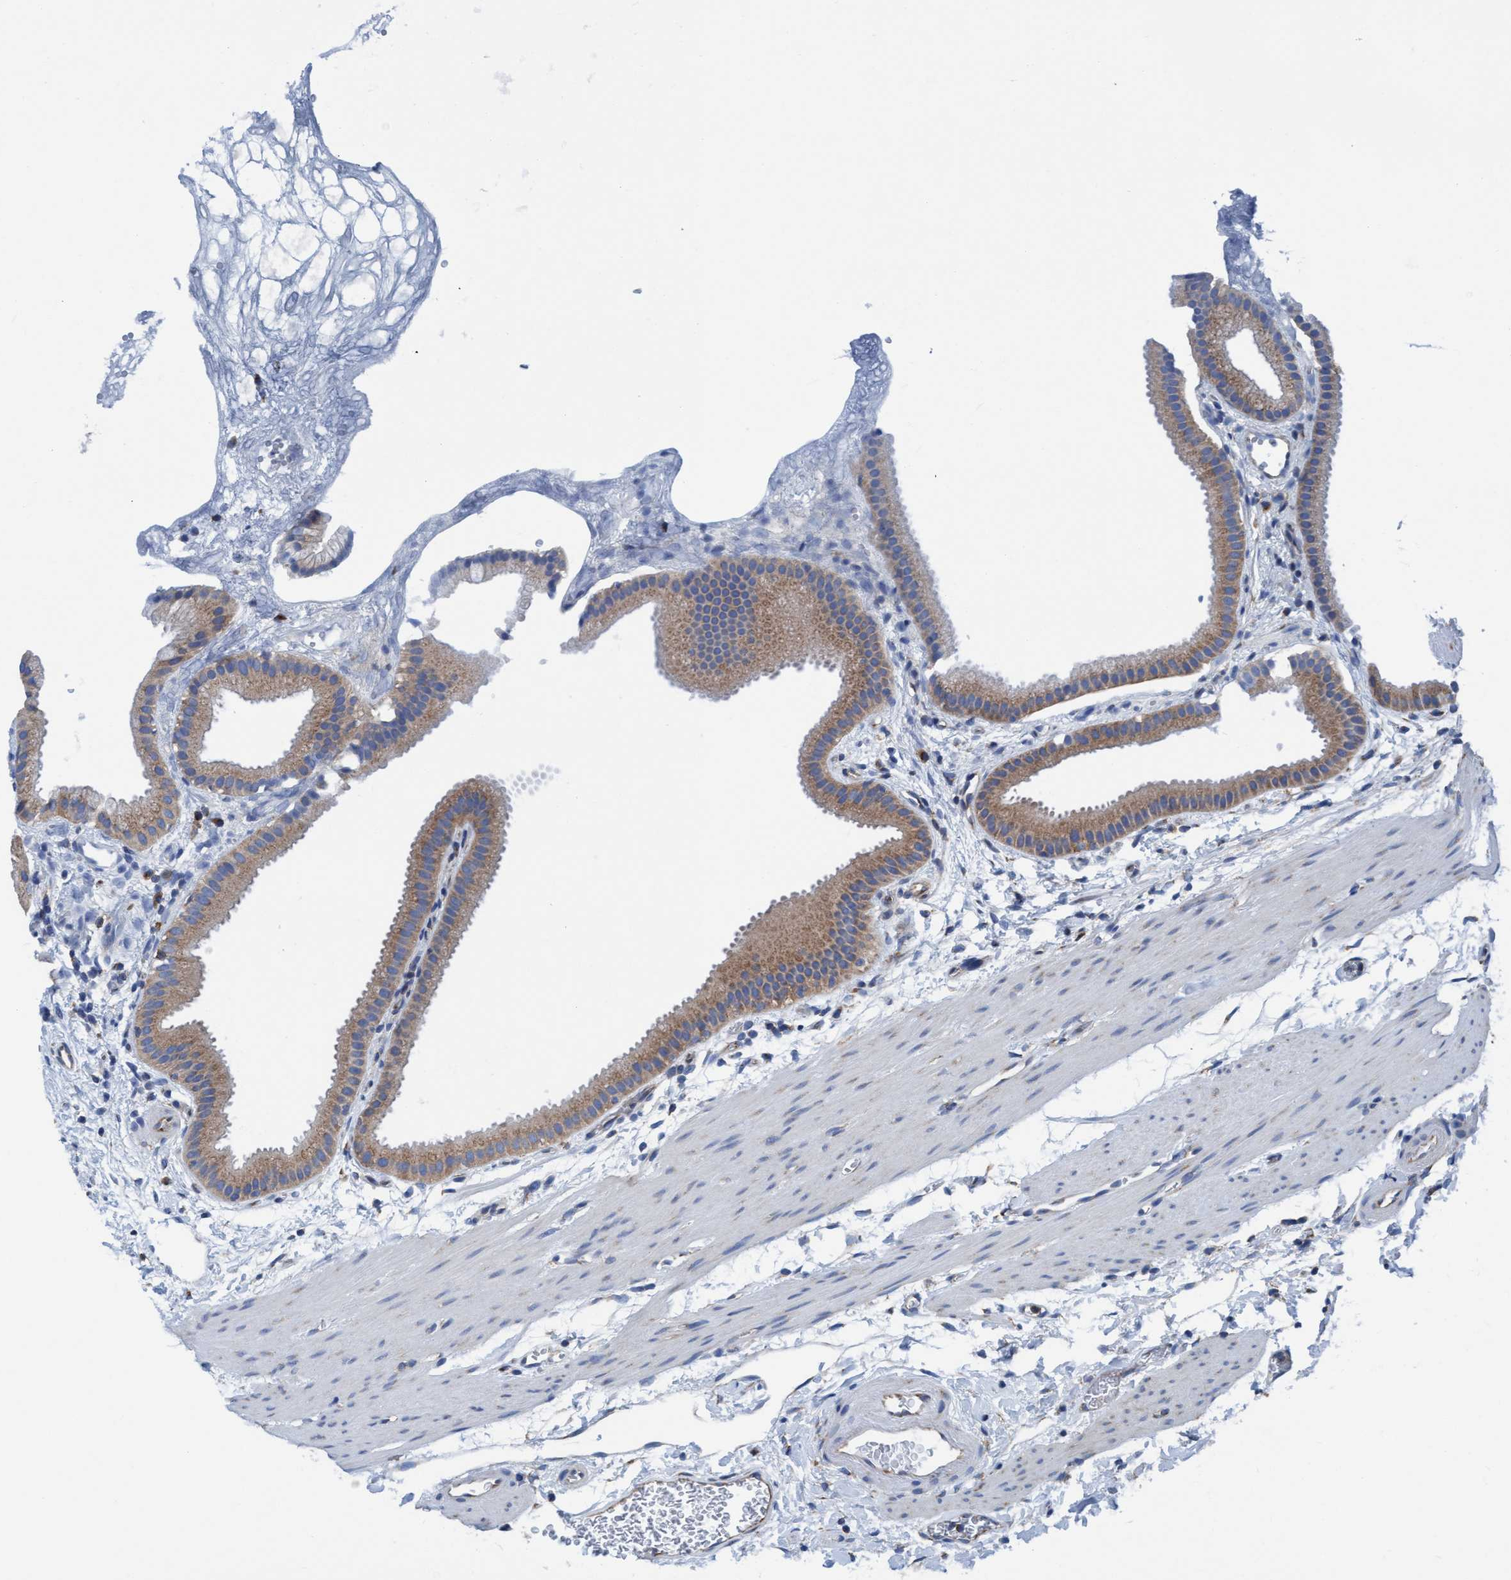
{"staining": {"intensity": "moderate", "quantity": ">75%", "location": "cytoplasmic/membranous"}, "tissue": "gallbladder", "cell_type": "Glandular cells", "image_type": "normal", "snomed": [{"axis": "morphology", "description": "Normal tissue, NOS"}, {"axis": "topography", "description": "Gallbladder"}], "caption": "A brown stain labels moderate cytoplasmic/membranous staining of a protein in glandular cells of unremarkable human gallbladder.", "gene": "NMT1", "patient": {"sex": "female", "age": 64}}